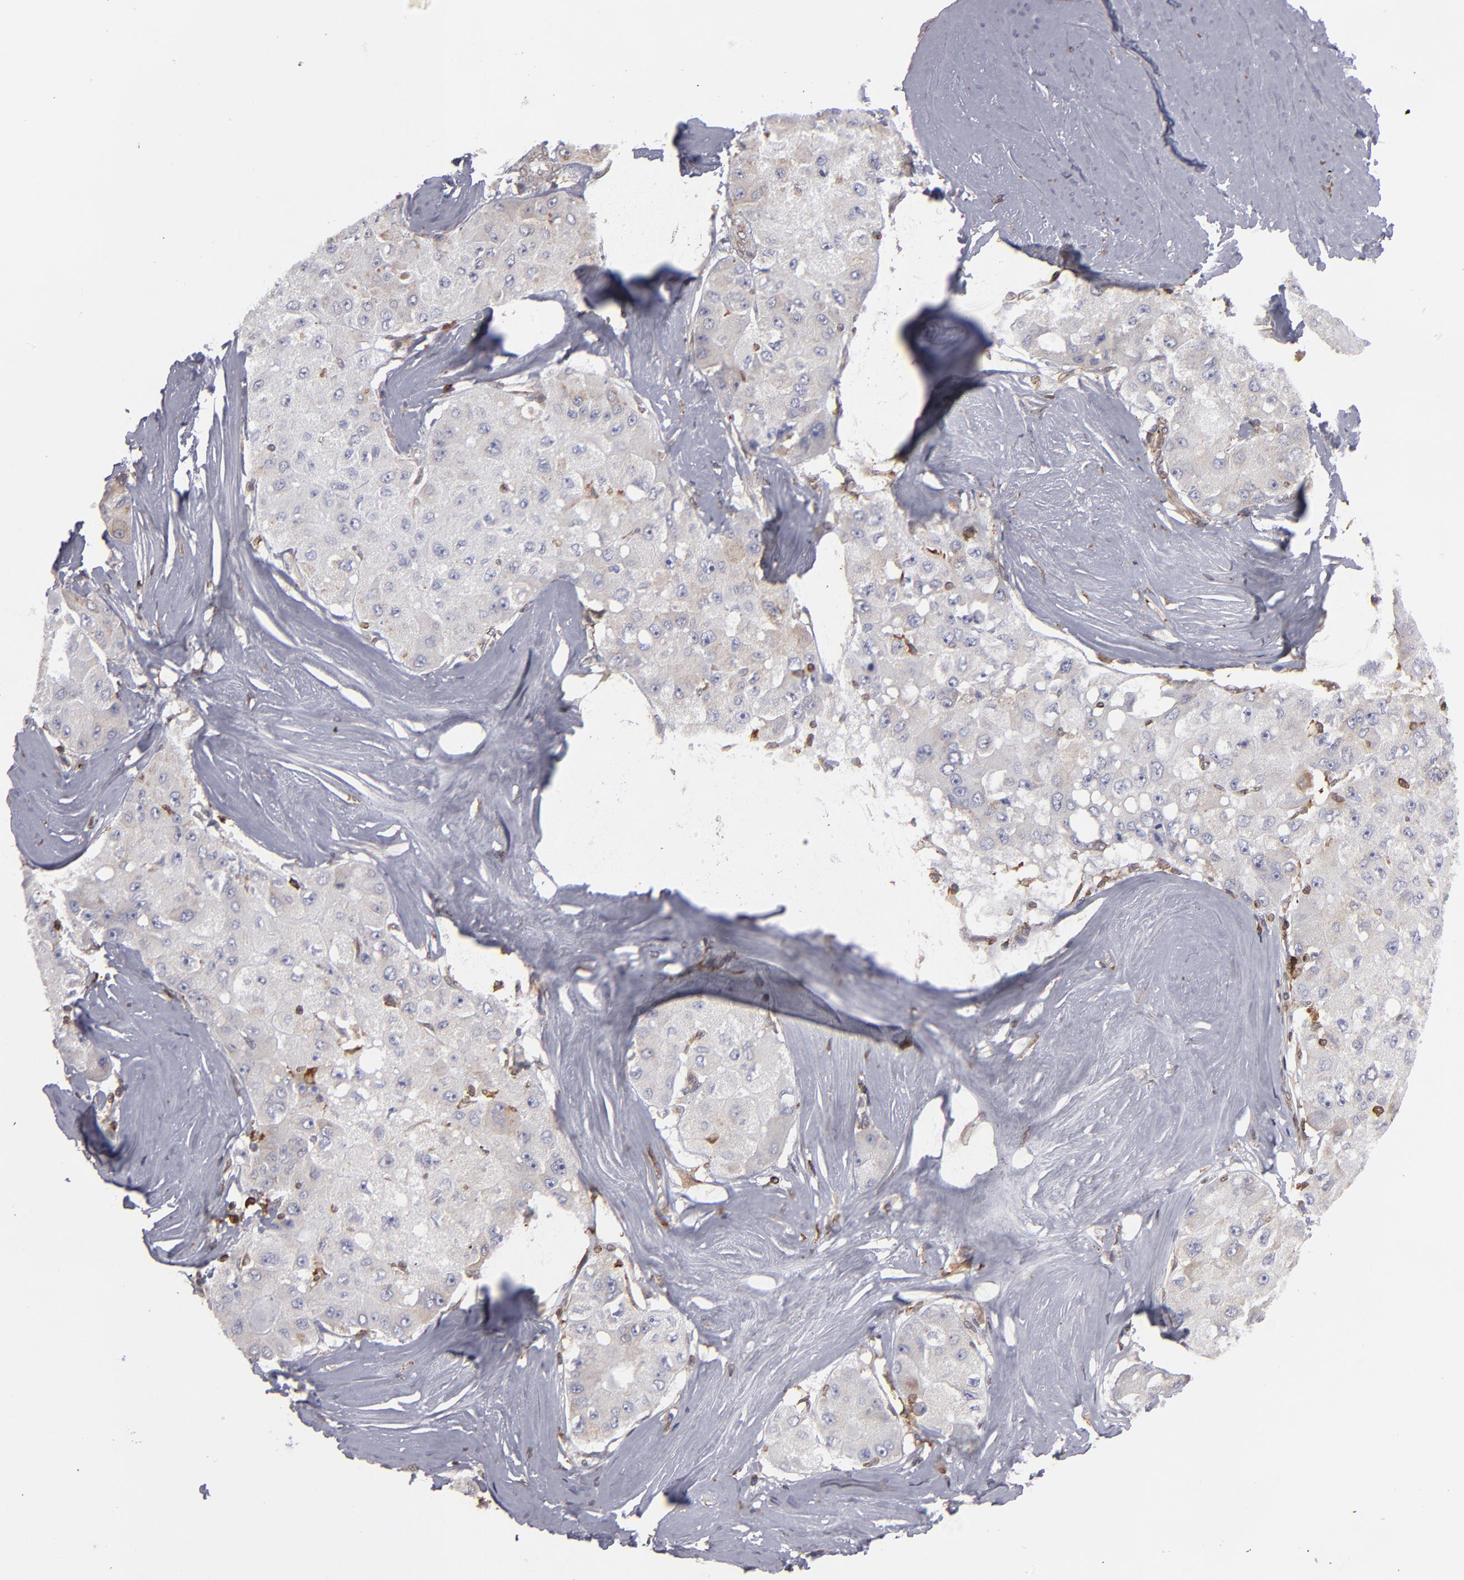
{"staining": {"intensity": "weak", "quantity": "25%-75%", "location": "cytoplasmic/membranous"}, "tissue": "liver cancer", "cell_type": "Tumor cells", "image_type": "cancer", "snomed": [{"axis": "morphology", "description": "Carcinoma, Hepatocellular, NOS"}, {"axis": "topography", "description": "Liver"}], "caption": "The photomicrograph displays staining of liver cancer (hepatocellular carcinoma), revealing weak cytoplasmic/membranous protein positivity (brown color) within tumor cells. Nuclei are stained in blue.", "gene": "TMX1", "patient": {"sex": "male", "age": 80}}